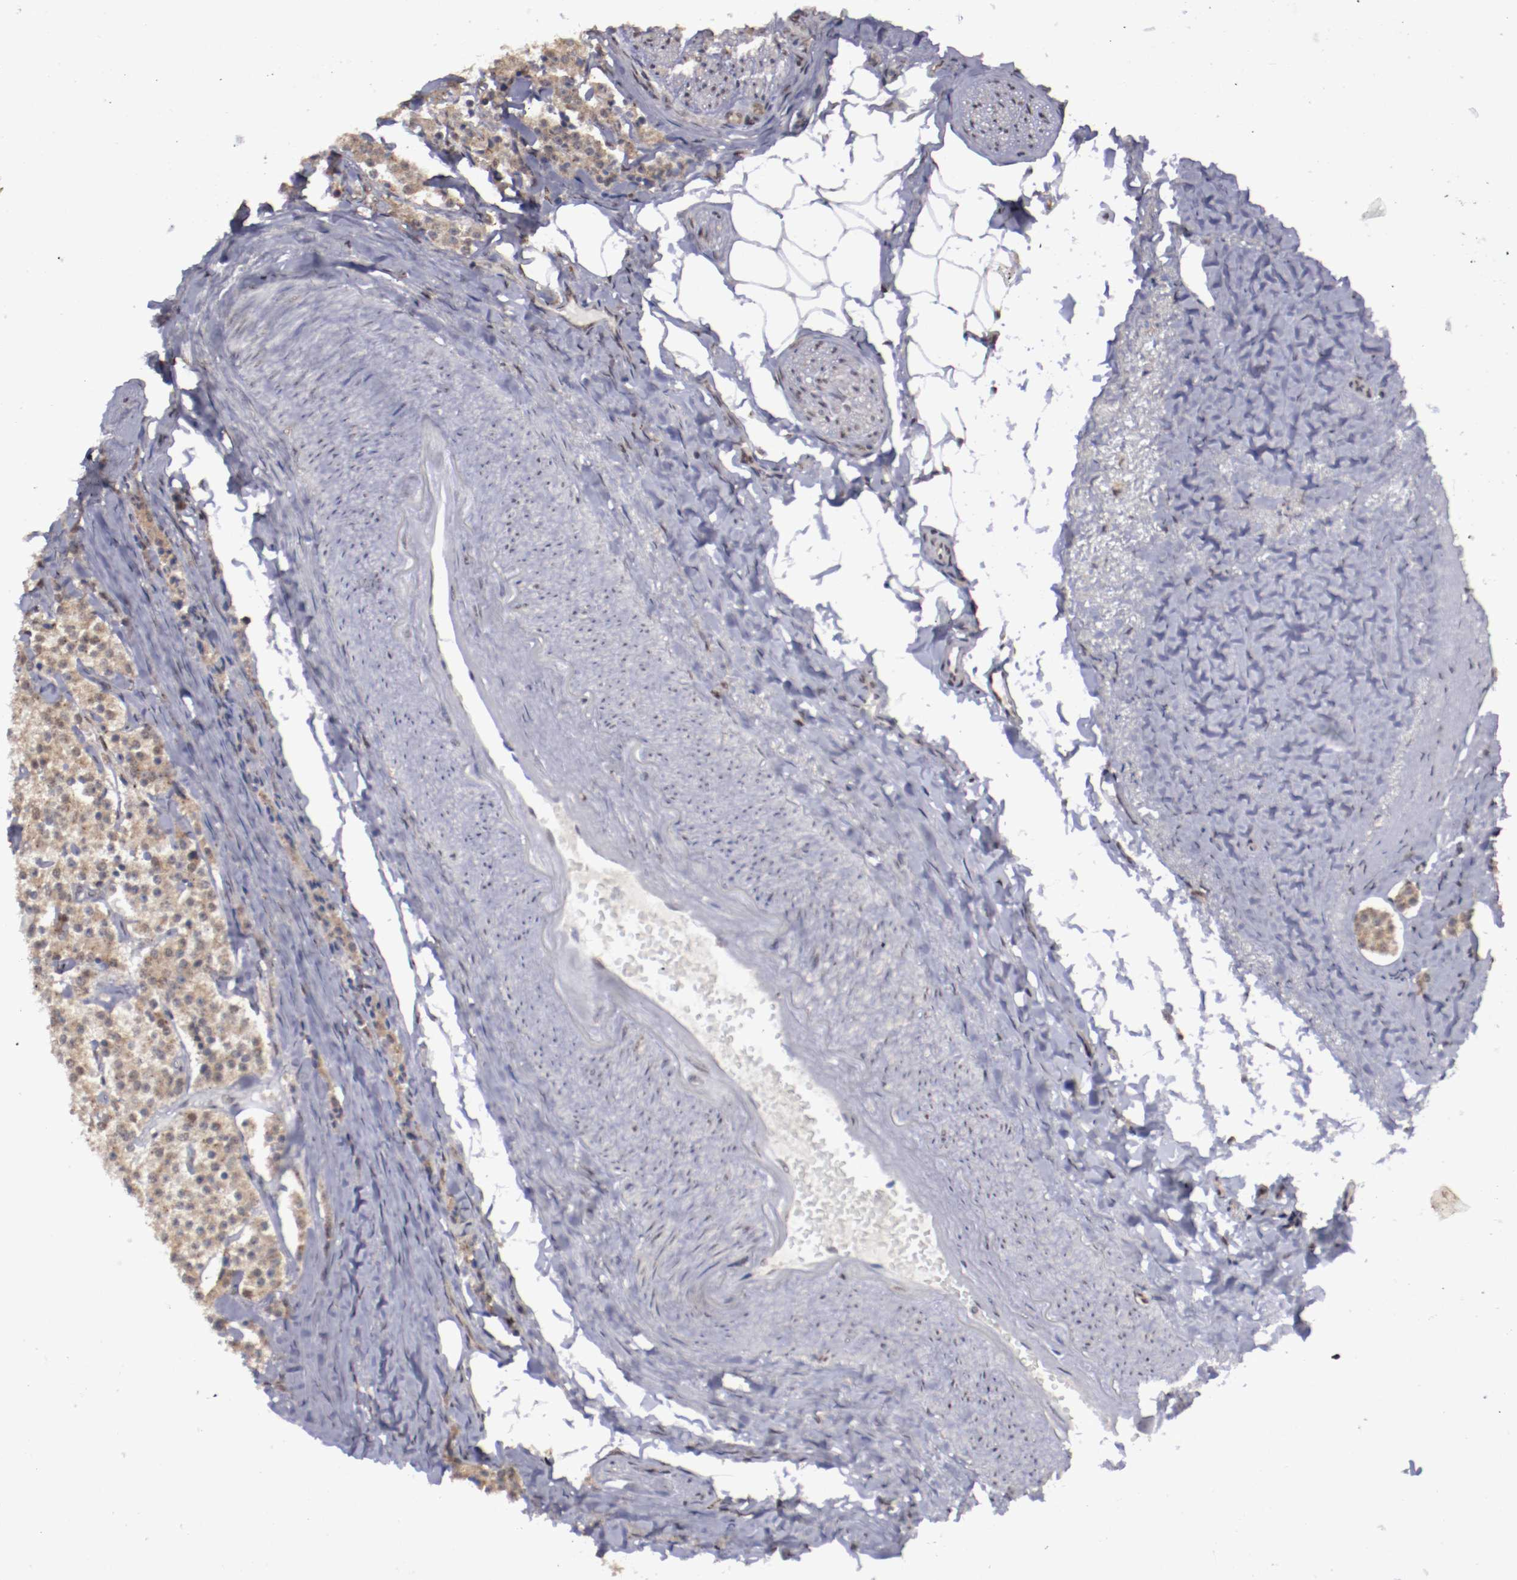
{"staining": {"intensity": "weak", "quantity": ">75%", "location": "cytoplasmic/membranous"}, "tissue": "carcinoid", "cell_type": "Tumor cells", "image_type": "cancer", "snomed": [{"axis": "morphology", "description": "Carcinoid, malignant, NOS"}, {"axis": "topography", "description": "Colon"}], "caption": "A brown stain labels weak cytoplasmic/membranous positivity of a protein in human carcinoid tumor cells. (IHC, brightfield microscopy, high magnification).", "gene": "ARNT", "patient": {"sex": "female", "age": 61}}